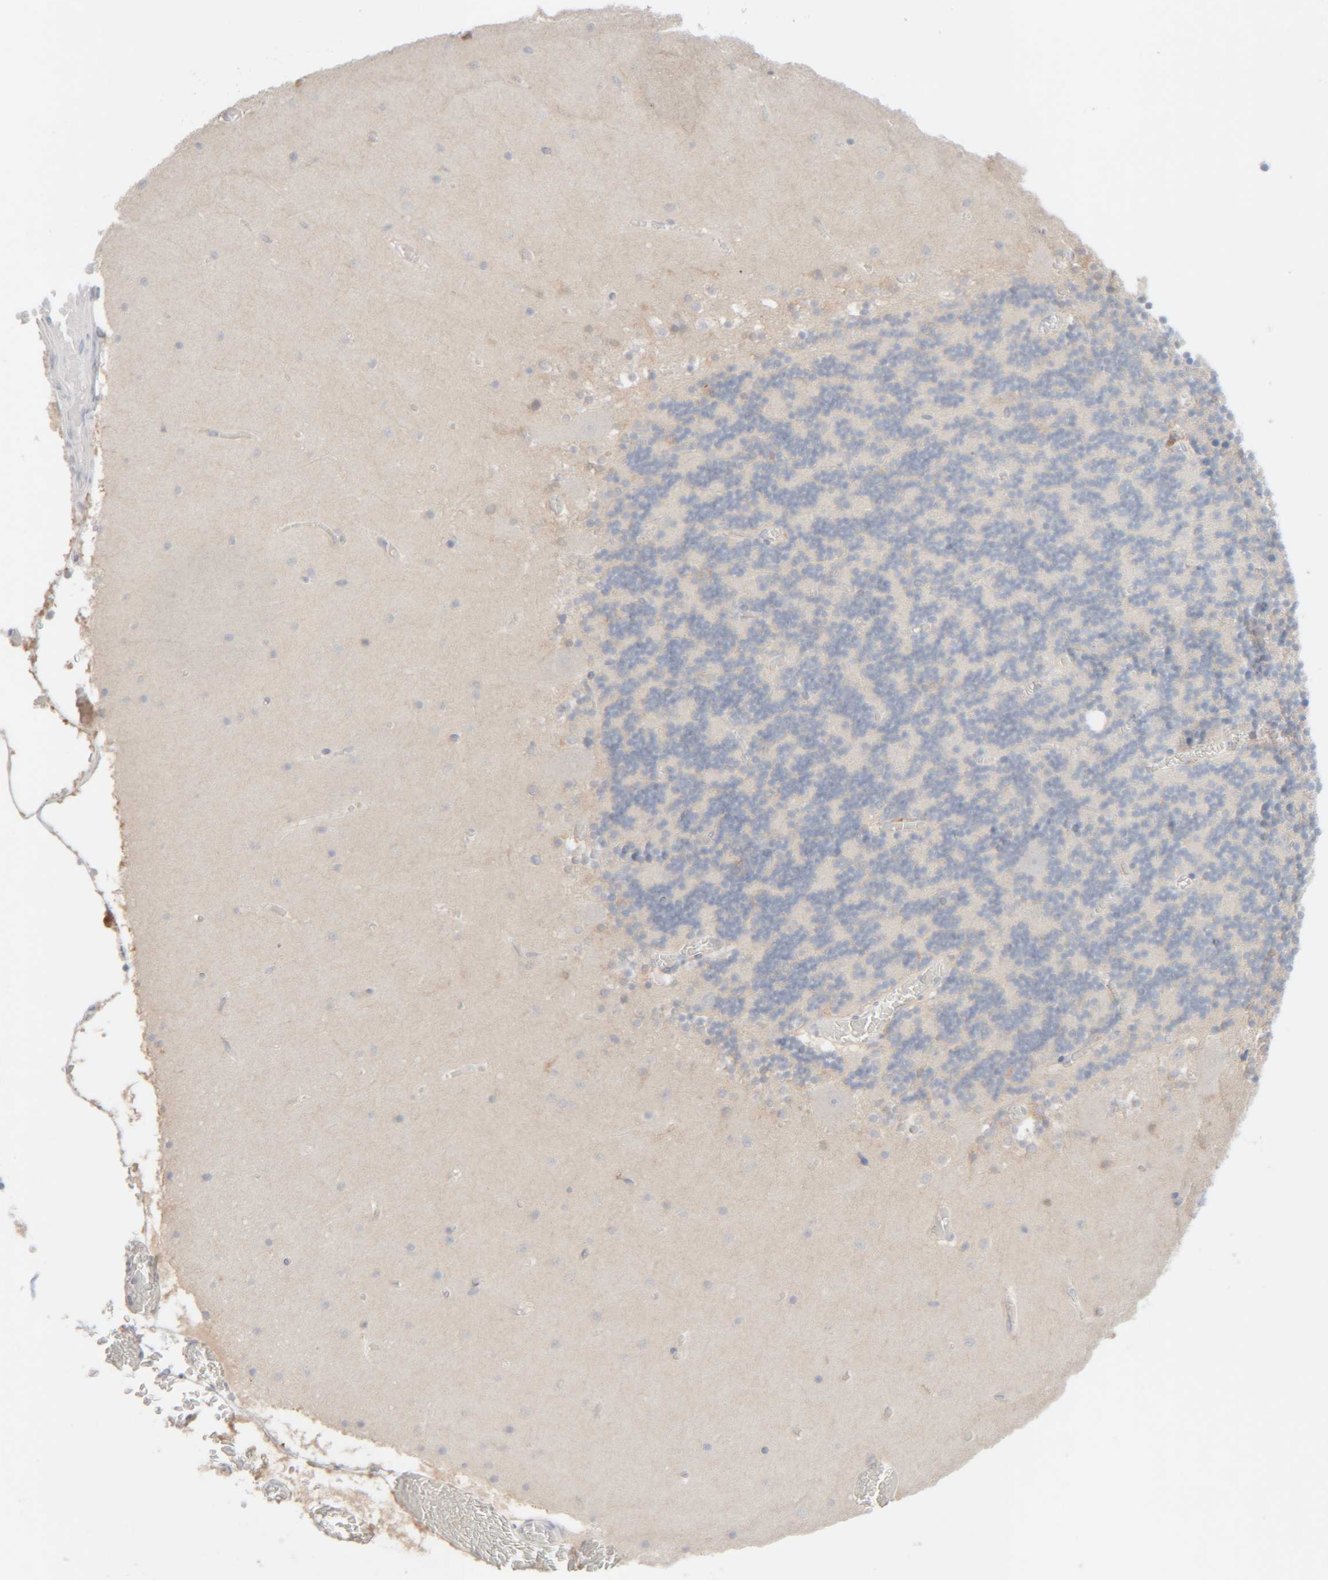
{"staining": {"intensity": "negative", "quantity": "none", "location": "none"}, "tissue": "cerebellum", "cell_type": "Cells in granular layer", "image_type": "normal", "snomed": [{"axis": "morphology", "description": "Normal tissue, NOS"}, {"axis": "topography", "description": "Cerebellum"}], "caption": "IHC image of normal human cerebellum stained for a protein (brown), which reveals no staining in cells in granular layer.", "gene": "RIDA", "patient": {"sex": "female", "age": 28}}